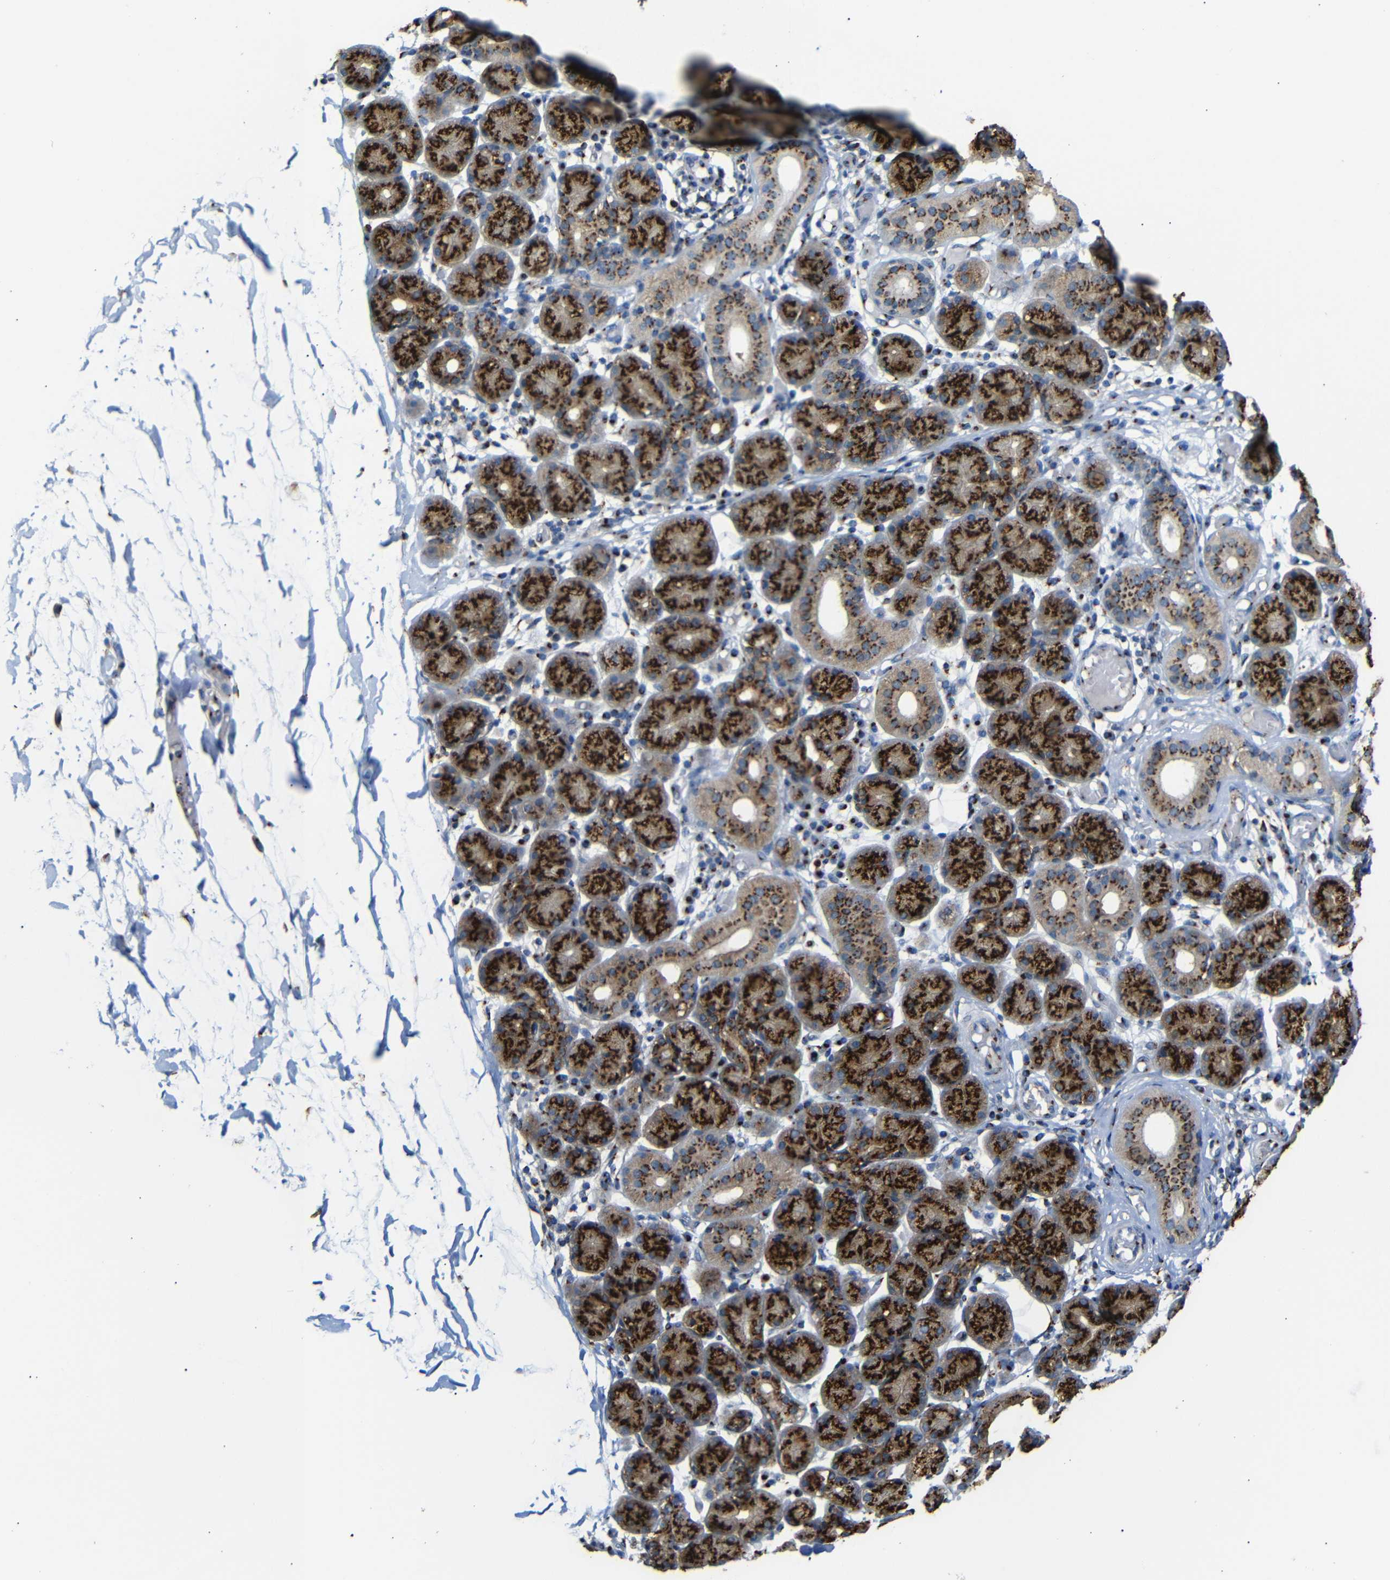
{"staining": {"intensity": "strong", "quantity": ">75%", "location": "cytoplasmic/membranous"}, "tissue": "salivary gland", "cell_type": "Glandular cells", "image_type": "normal", "snomed": [{"axis": "morphology", "description": "Normal tissue, NOS"}, {"axis": "topography", "description": "Salivary gland"}], "caption": "Salivary gland stained with IHC shows strong cytoplasmic/membranous positivity in about >75% of glandular cells.", "gene": "TGOLN2", "patient": {"sex": "female", "age": 24}}